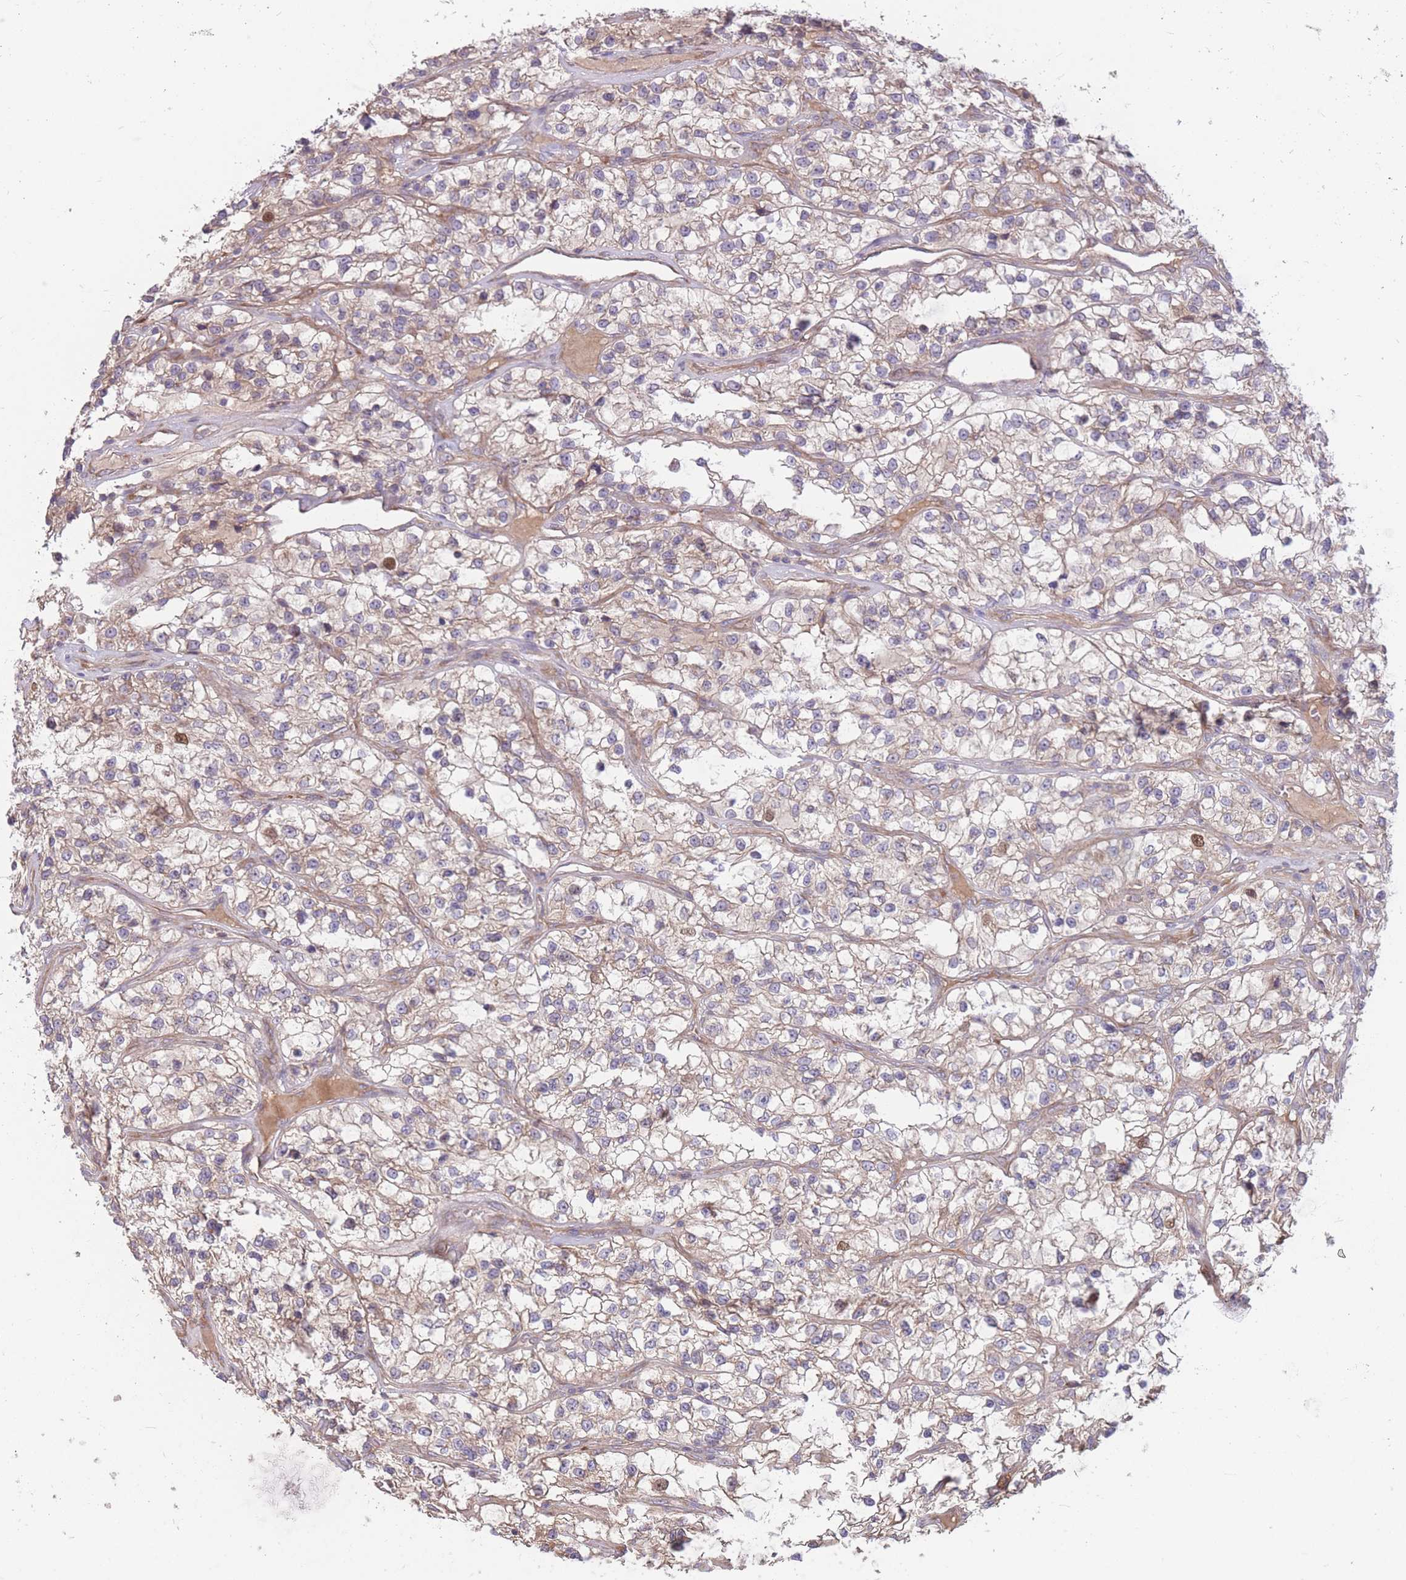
{"staining": {"intensity": "weak", "quantity": ">75%", "location": "cytoplasmic/membranous"}, "tissue": "renal cancer", "cell_type": "Tumor cells", "image_type": "cancer", "snomed": [{"axis": "morphology", "description": "Adenocarcinoma, NOS"}, {"axis": "topography", "description": "Kidney"}], "caption": "Approximately >75% of tumor cells in human renal adenocarcinoma demonstrate weak cytoplasmic/membranous protein staining as visualized by brown immunohistochemical staining.", "gene": "GMNN", "patient": {"sex": "female", "age": 57}}